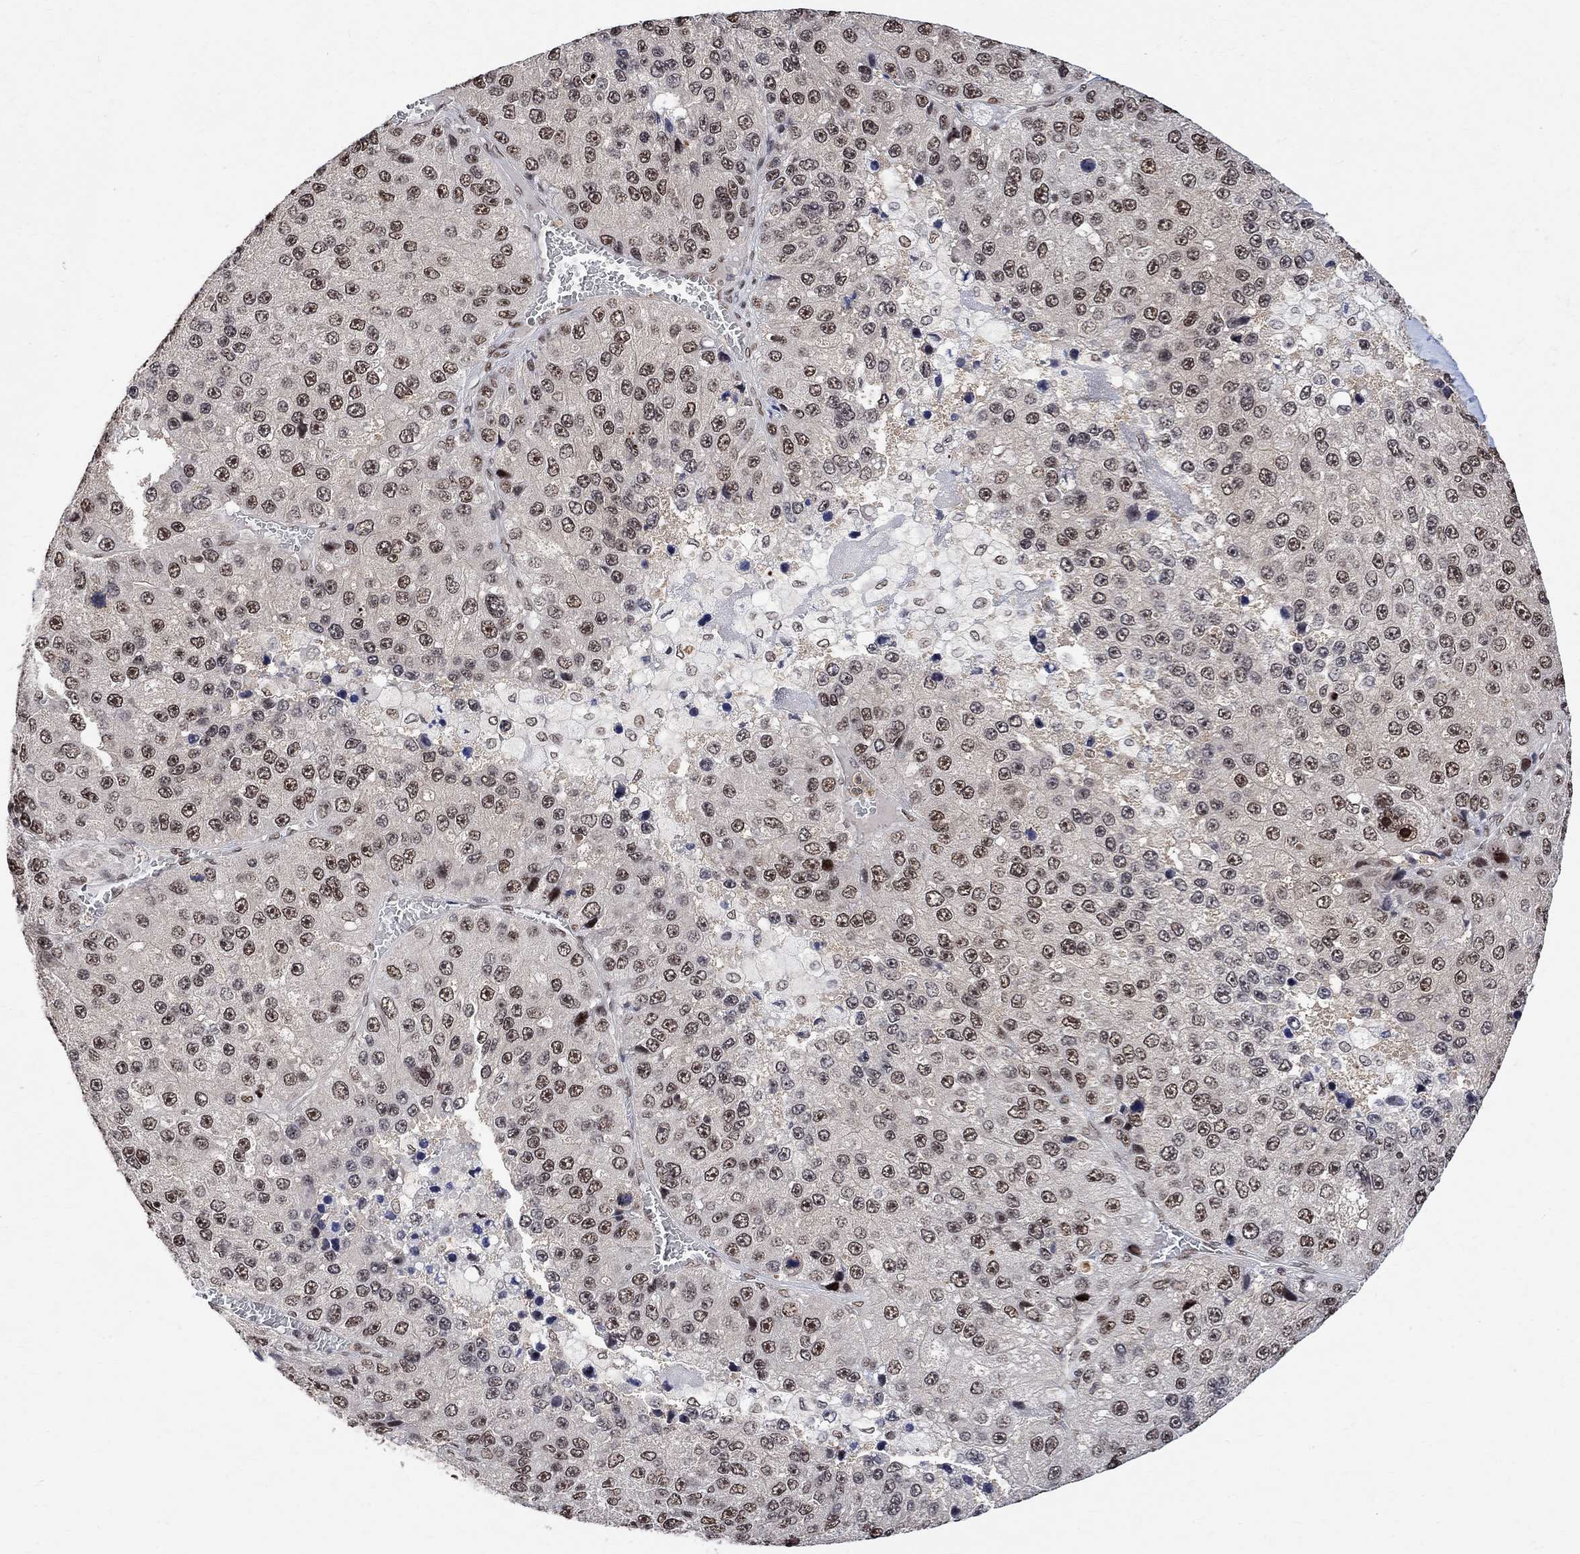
{"staining": {"intensity": "weak", "quantity": "25%-75%", "location": "nuclear"}, "tissue": "liver cancer", "cell_type": "Tumor cells", "image_type": "cancer", "snomed": [{"axis": "morphology", "description": "Carcinoma, Hepatocellular, NOS"}, {"axis": "topography", "description": "Liver"}], "caption": "A histopathology image of human liver hepatocellular carcinoma stained for a protein shows weak nuclear brown staining in tumor cells. (Stains: DAB (3,3'-diaminobenzidine) in brown, nuclei in blue, Microscopy: brightfield microscopy at high magnification).", "gene": "E4F1", "patient": {"sex": "female", "age": 73}}